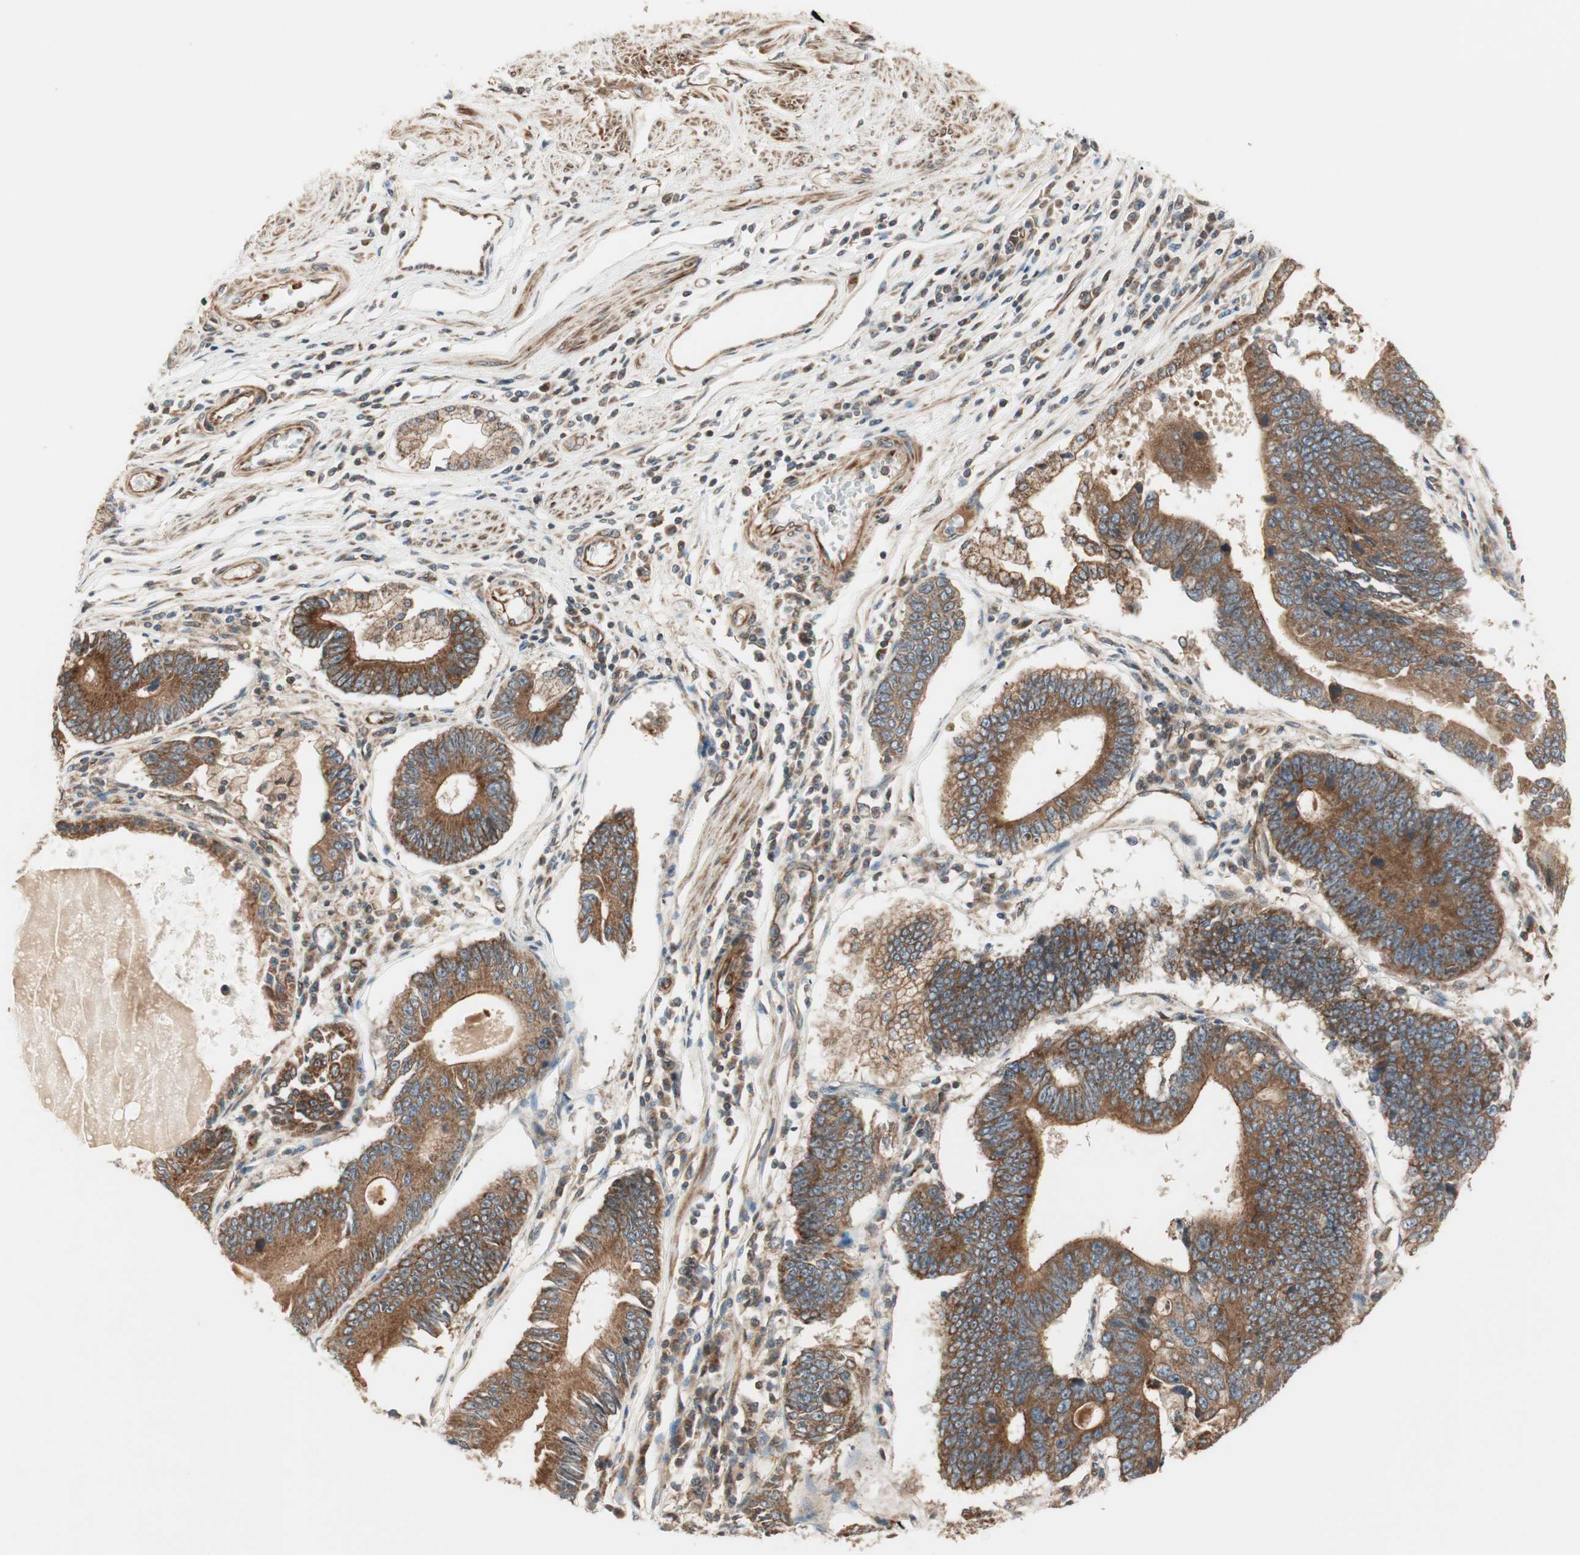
{"staining": {"intensity": "strong", "quantity": ">75%", "location": "cytoplasmic/membranous"}, "tissue": "stomach cancer", "cell_type": "Tumor cells", "image_type": "cancer", "snomed": [{"axis": "morphology", "description": "Adenocarcinoma, NOS"}, {"axis": "topography", "description": "Stomach"}], "caption": "Tumor cells demonstrate strong cytoplasmic/membranous expression in about >75% of cells in stomach adenocarcinoma.", "gene": "CTTNBP2NL", "patient": {"sex": "male", "age": 59}}